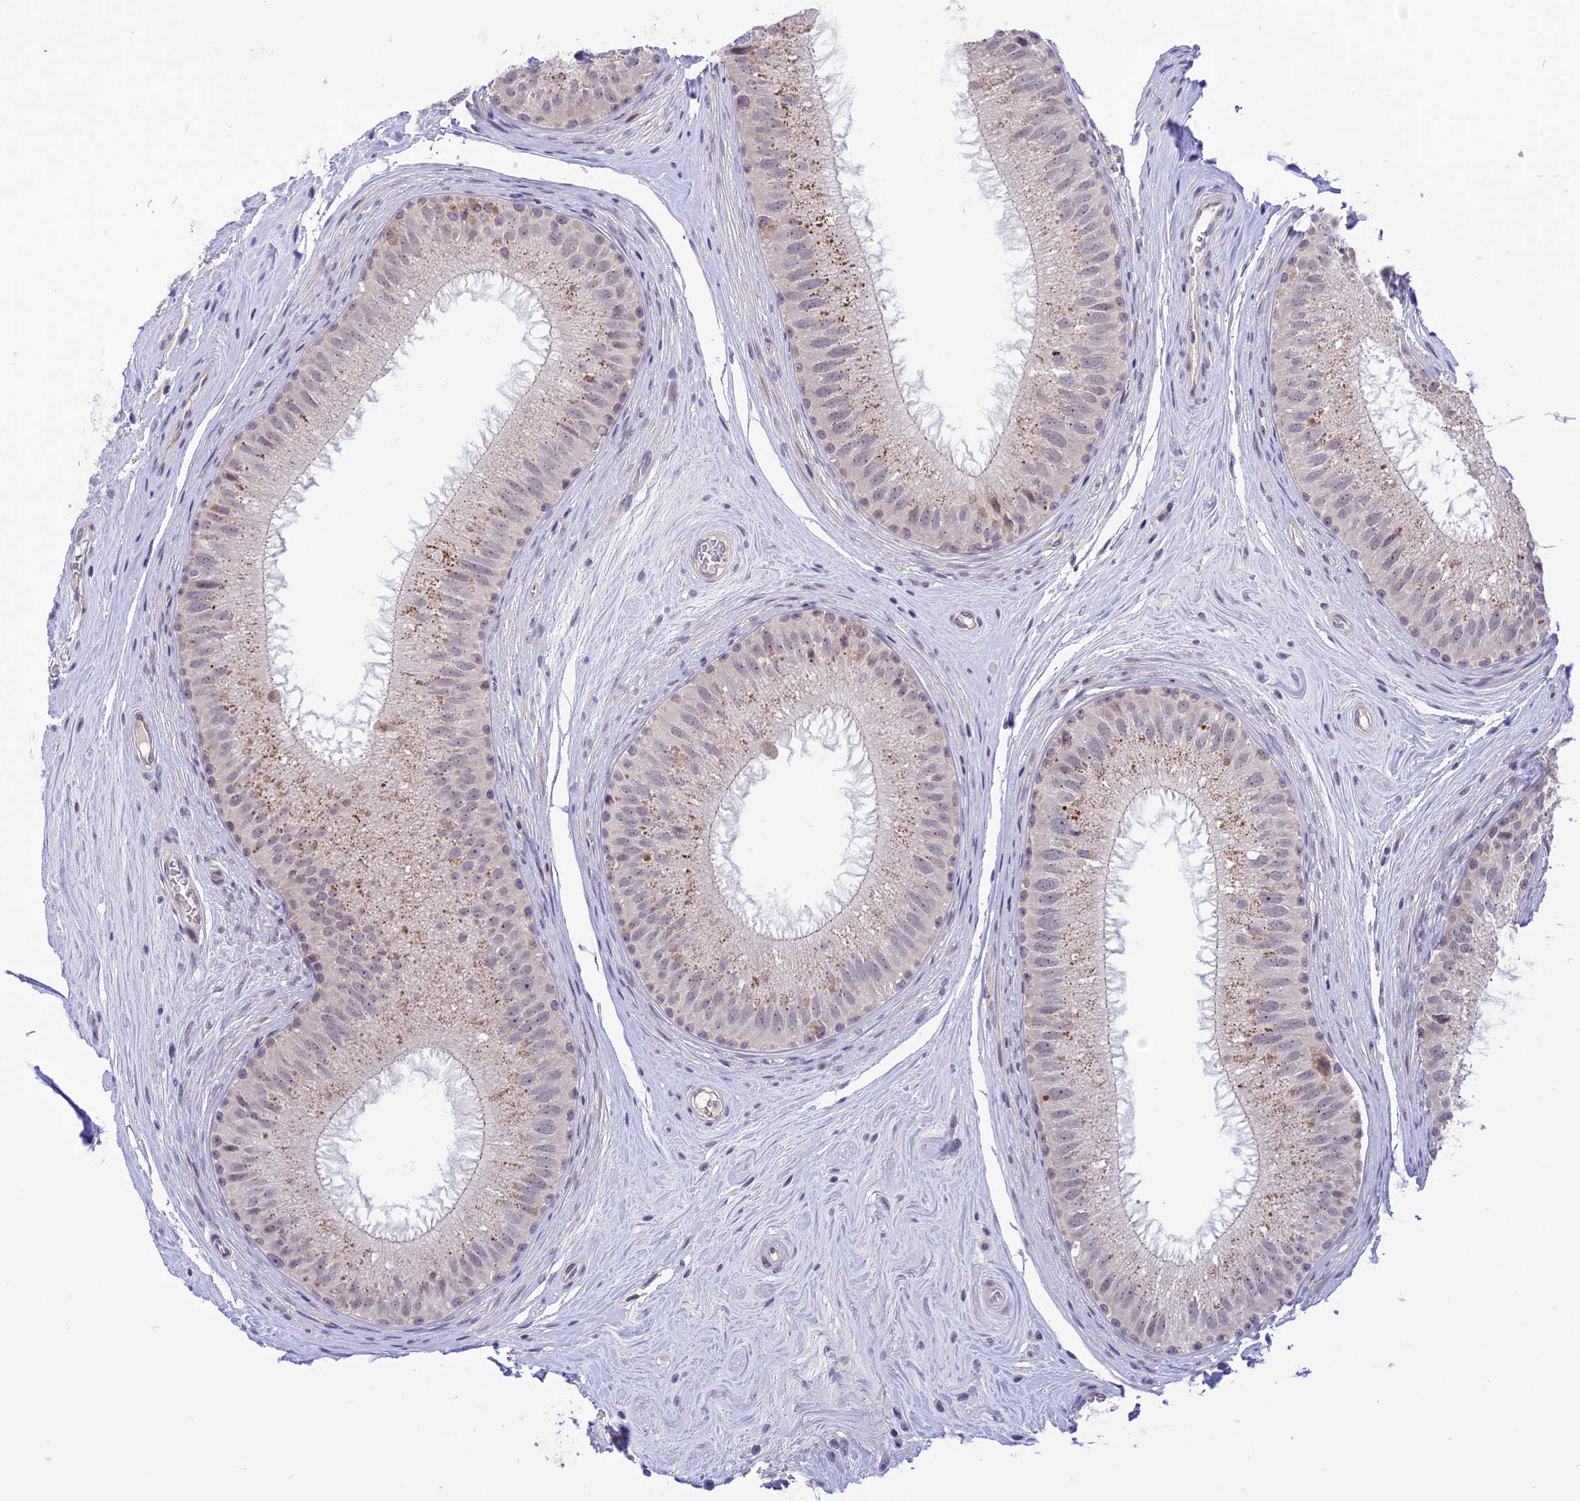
{"staining": {"intensity": "weak", "quantity": "25%-75%", "location": "cytoplasmic/membranous,nuclear"}, "tissue": "epididymis", "cell_type": "Glandular cells", "image_type": "normal", "snomed": [{"axis": "morphology", "description": "Normal tissue, NOS"}, {"axis": "topography", "description": "Epididymis"}], "caption": "DAB (3,3'-diaminobenzidine) immunohistochemical staining of normal epididymis displays weak cytoplasmic/membranous,nuclear protein positivity in about 25%-75% of glandular cells. (brown staining indicates protein expression, while blue staining denotes nuclei).", "gene": "ZNF837", "patient": {"sex": "male", "age": 33}}